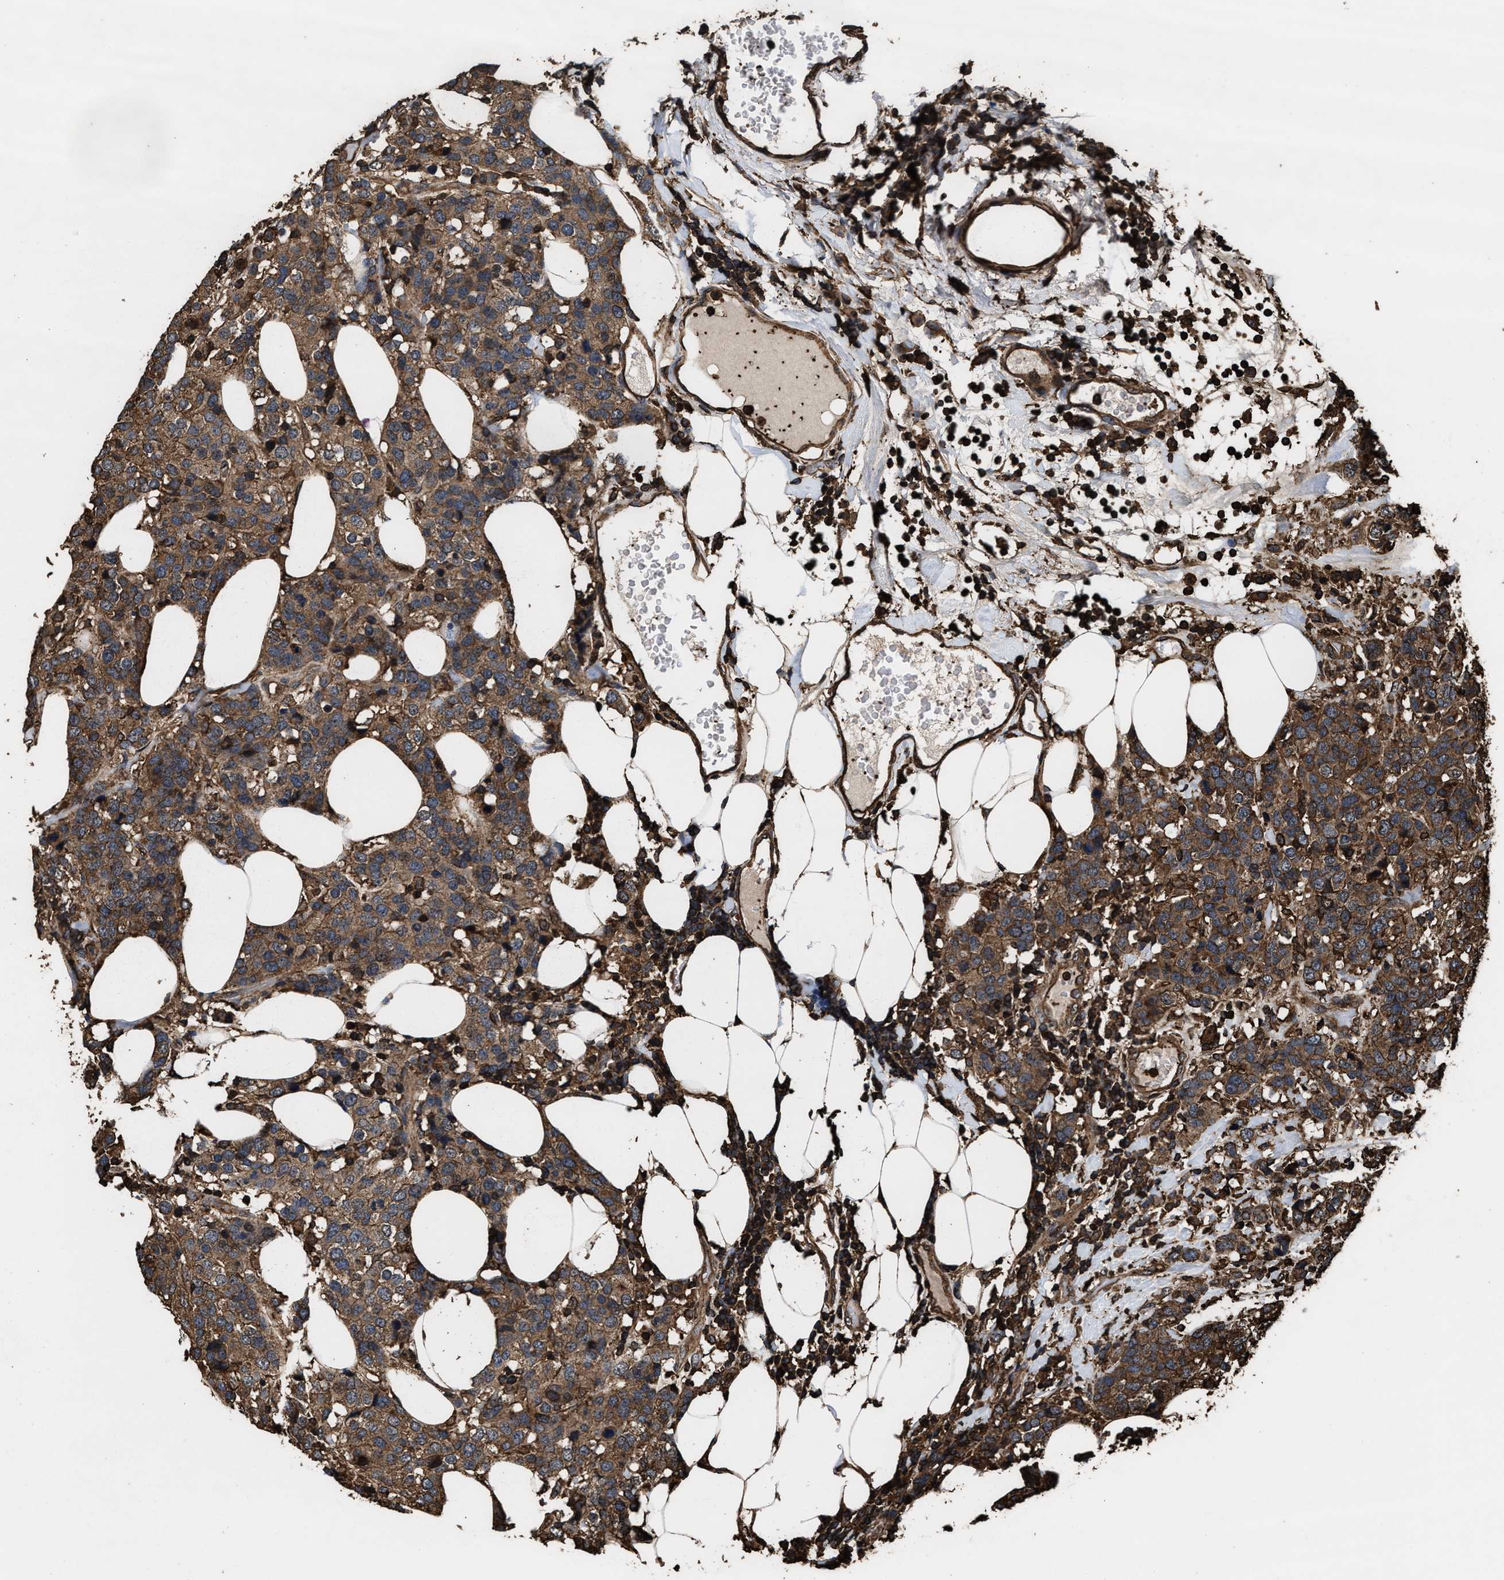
{"staining": {"intensity": "moderate", "quantity": ">75%", "location": "cytoplasmic/membranous"}, "tissue": "breast cancer", "cell_type": "Tumor cells", "image_type": "cancer", "snomed": [{"axis": "morphology", "description": "Lobular carcinoma"}, {"axis": "topography", "description": "Breast"}], "caption": "Immunohistochemistry (IHC) micrograph of neoplastic tissue: breast lobular carcinoma stained using immunohistochemistry (IHC) reveals medium levels of moderate protein expression localized specifically in the cytoplasmic/membranous of tumor cells, appearing as a cytoplasmic/membranous brown color.", "gene": "KBTBD2", "patient": {"sex": "female", "age": 59}}